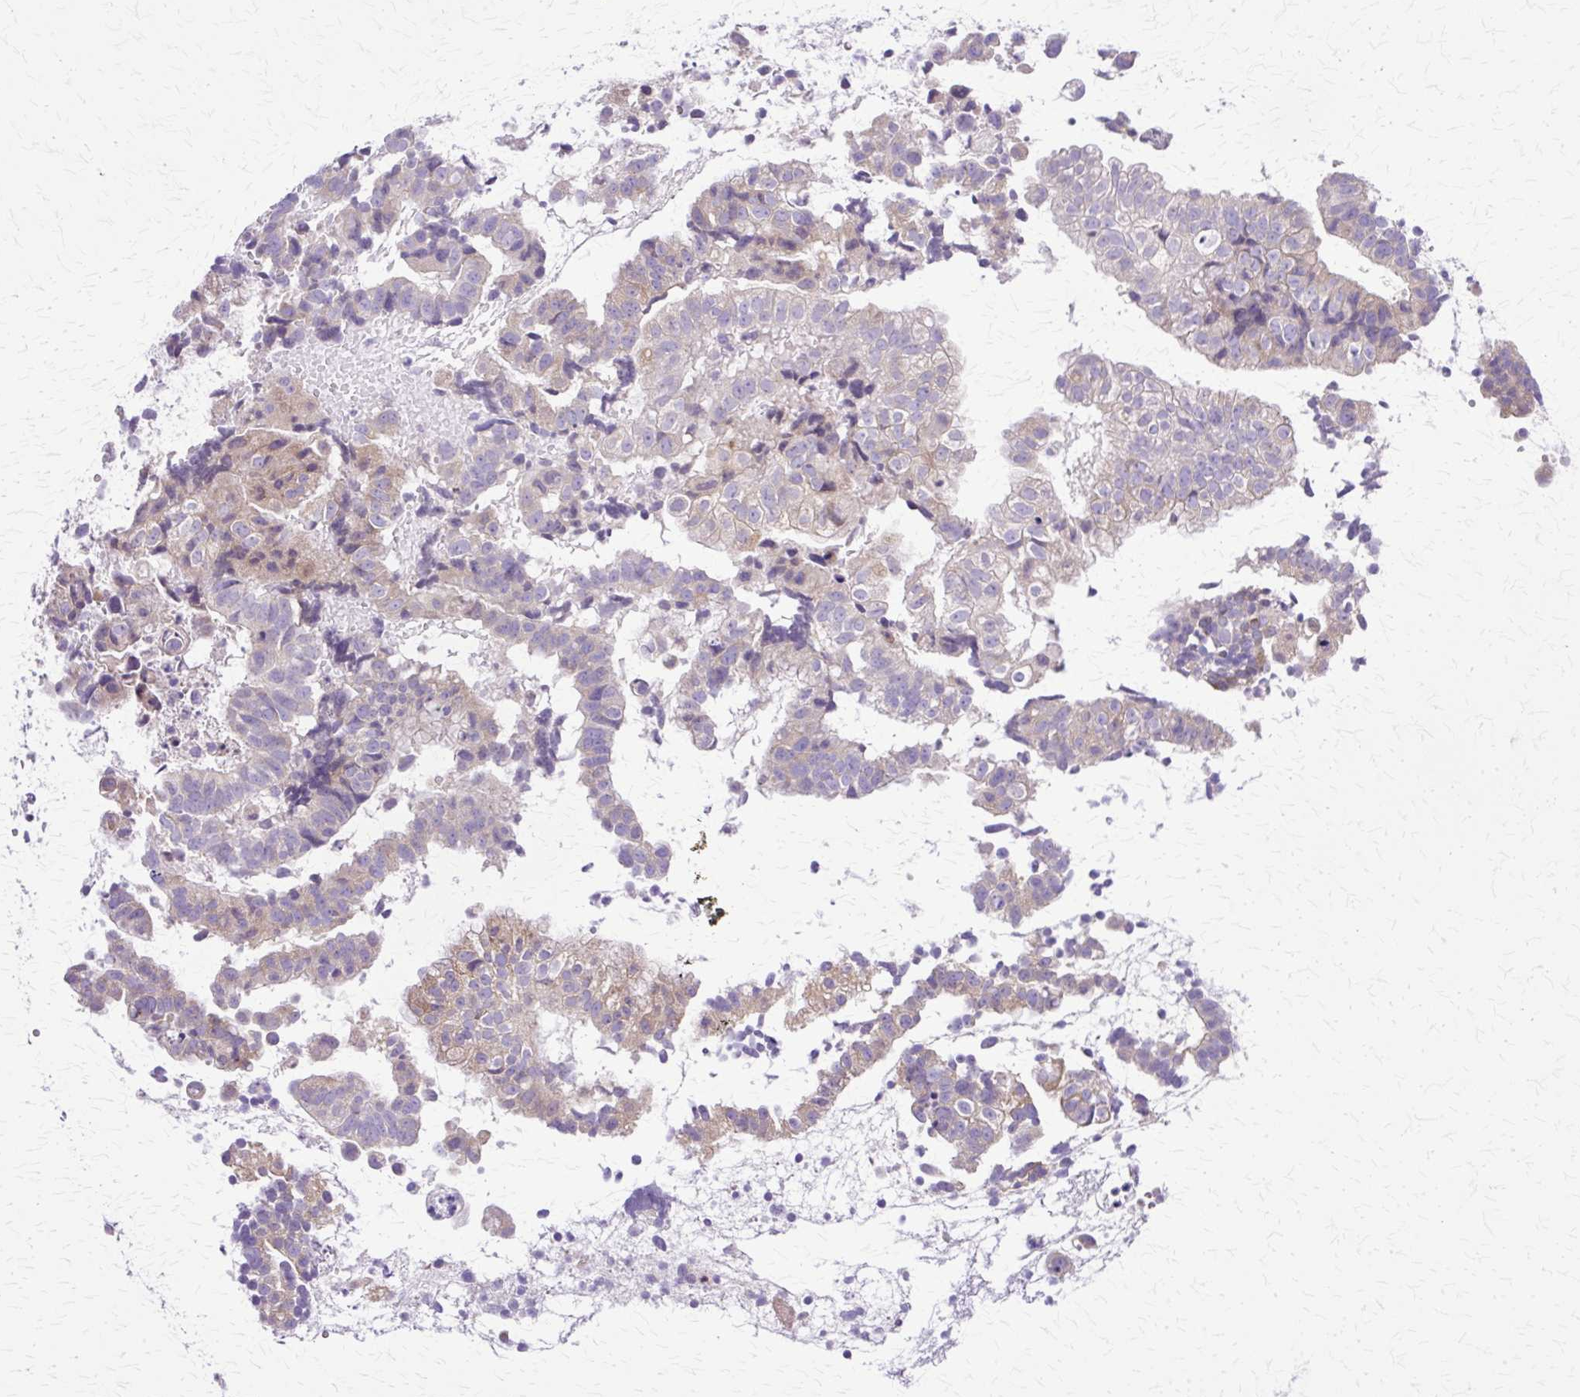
{"staining": {"intensity": "weak", "quantity": "<25%", "location": "cytoplasmic/membranous"}, "tissue": "endometrial cancer", "cell_type": "Tumor cells", "image_type": "cancer", "snomed": [{"axis": "morphology", "description": "Adenocarcinoma, NOS"}, {"axis": "topography", "description": "Endometrium"}], "caption": "Tumor cells are negative for protein expression in human endometrial cancer.", "gene": "TBC1D3G", "patient": {"sex": "female", "age": 76}}